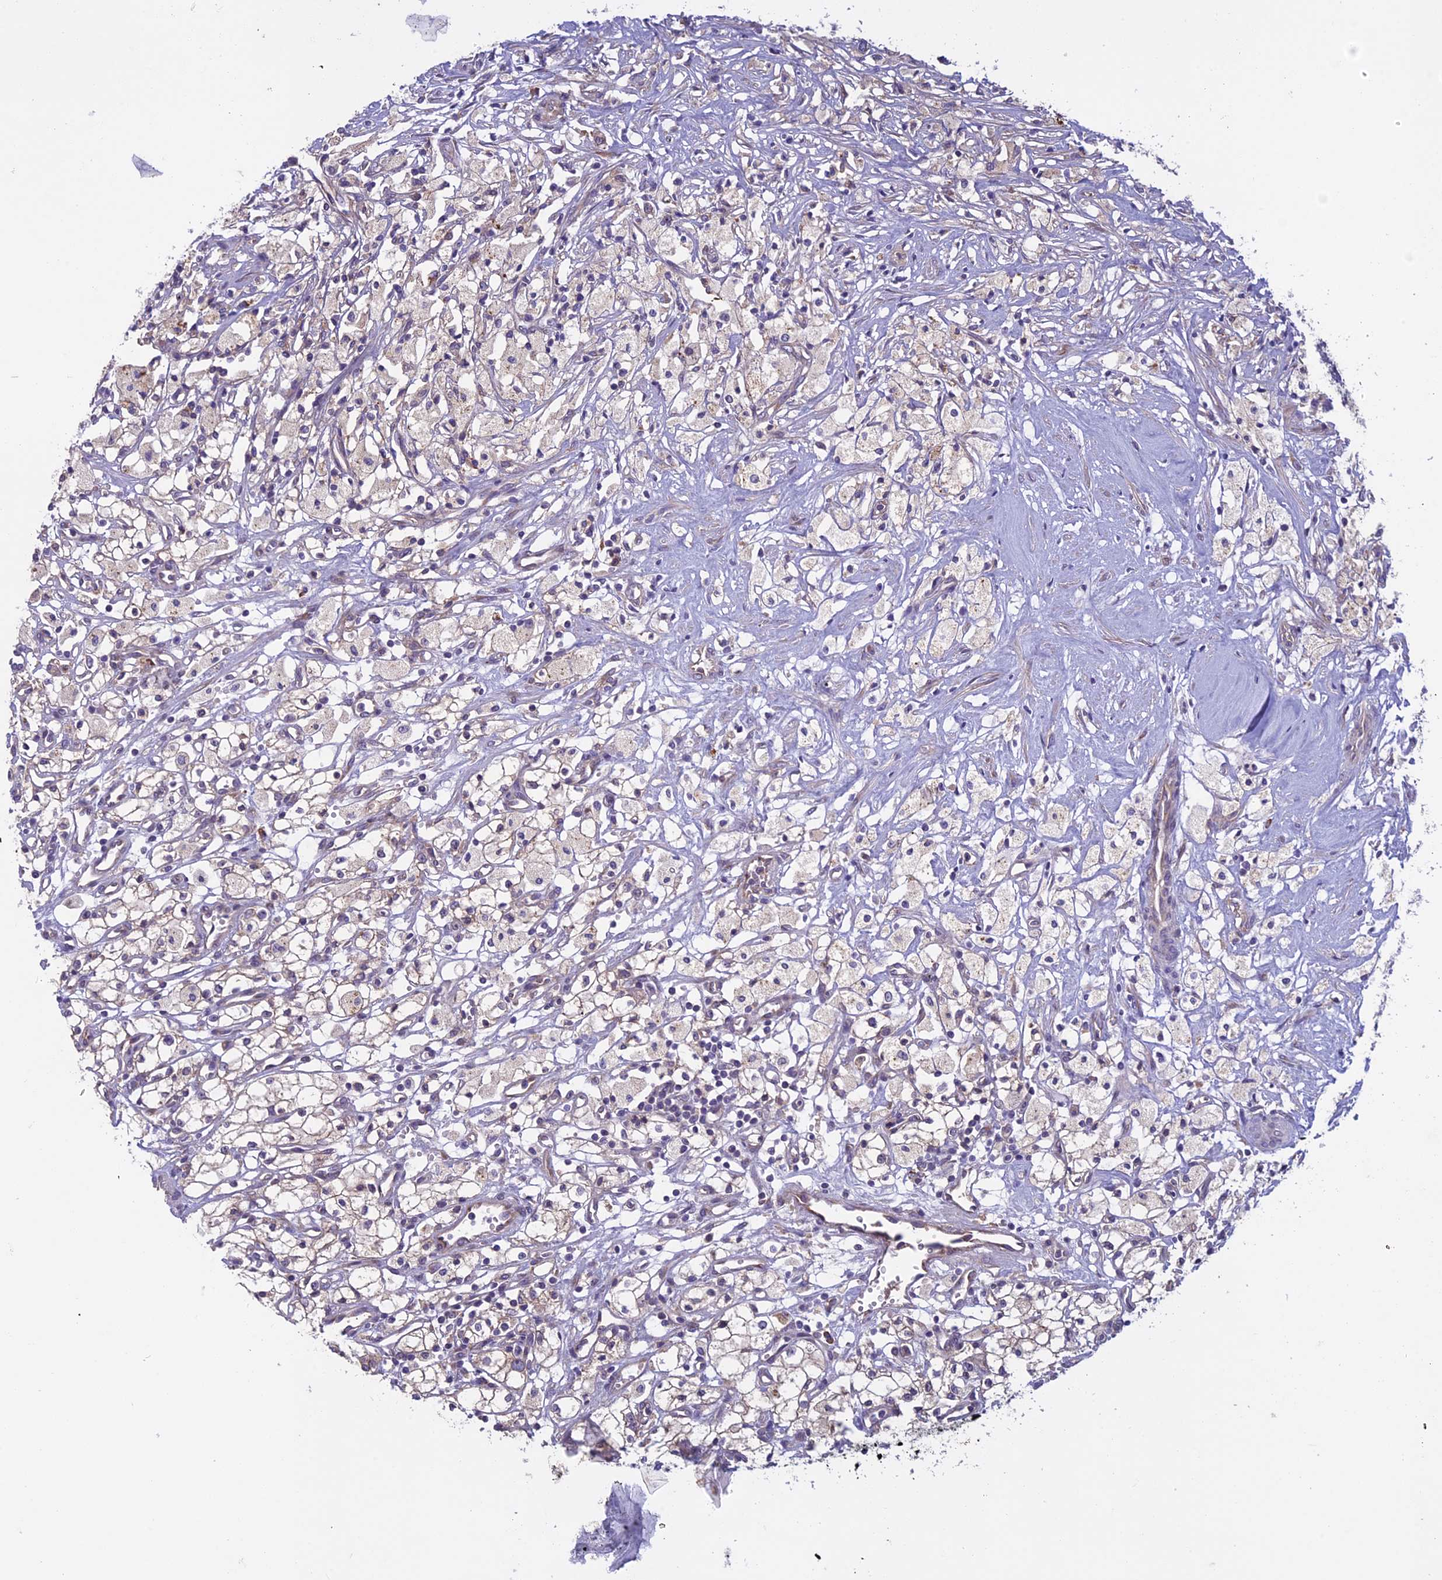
{"staining": {"intensity": "weak", "quantity": "<25%", "location": "cytoplasmic/membranous"}, "tissue": "renal cancer", "cell_type": "Tumor cells", "image_type": "cancer", "snomed": [{"axis": "morphology", "description": "Adenocarcinoma, NOS"}, {"axis": "topography", "description": "Kidney"}], "caption": "Tumor cells are negative for protein expression in human adenocarcinoma (renal). (DAB IHC with hematoxylin counter stain).", "gene": "DCTN5", "patient": {"sex": "male", "age": 59}}